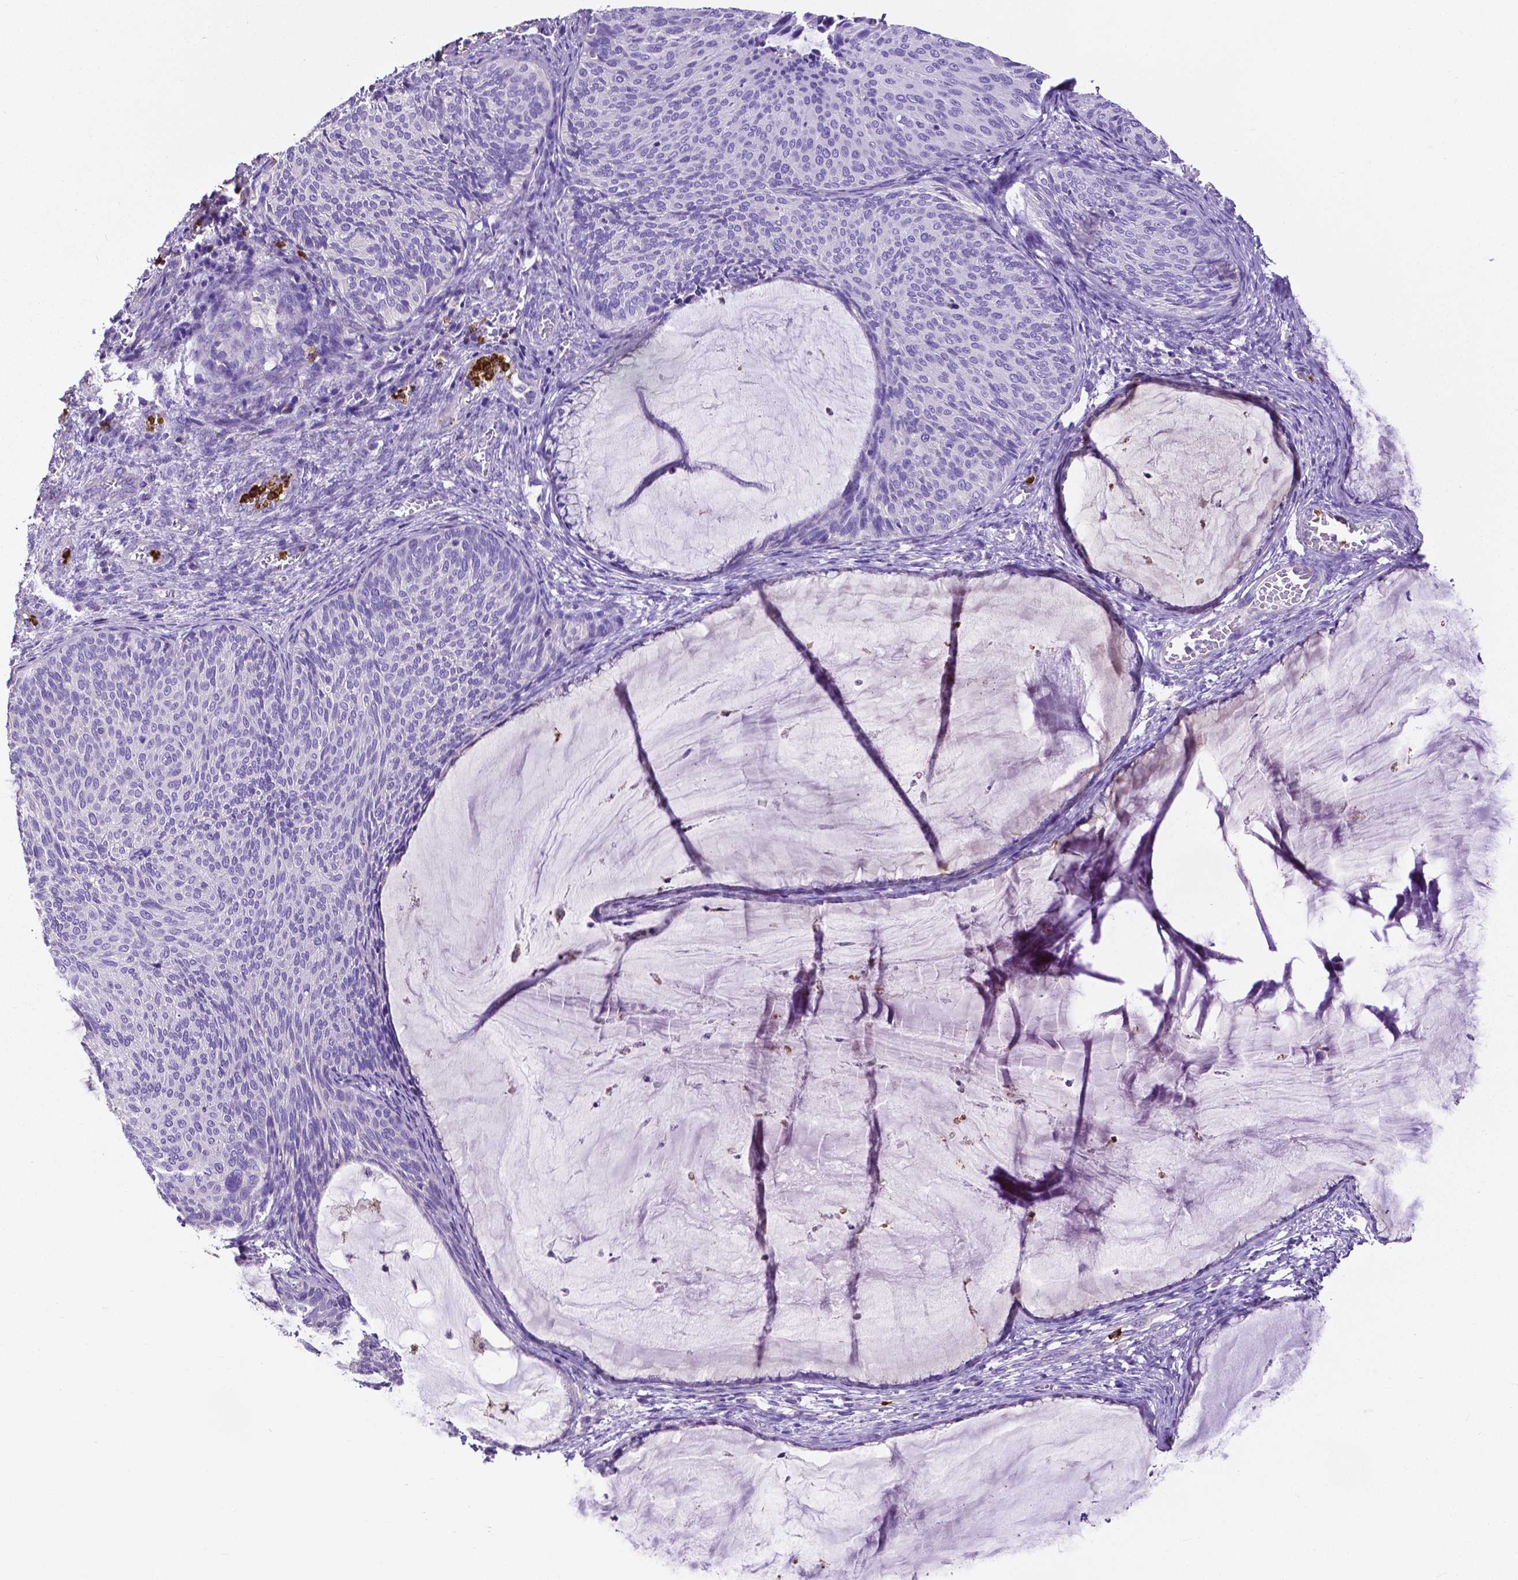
{"staining": {"intensity": "negative", "quantity": "none", "location": "none"}, "tissue": "cervical cancer", "cell_type": "Tumor cells", "image_type": "cancer", "snomed": [{"axis": "morphology", "description": "Squamous cell carcinoma, NOS"}, {"axis": "topography", "description": "Cervix"}], "caption": "DAB (3,3'-diaminobenzidine) immunohistochemical staining of cervical cancer (squamous cell carcinoma) reveals no significant staining in tumor cells. Nuclei are stained in blue.", "gene": "MMP9", "patient": {"sex": "female", "age": 36}}